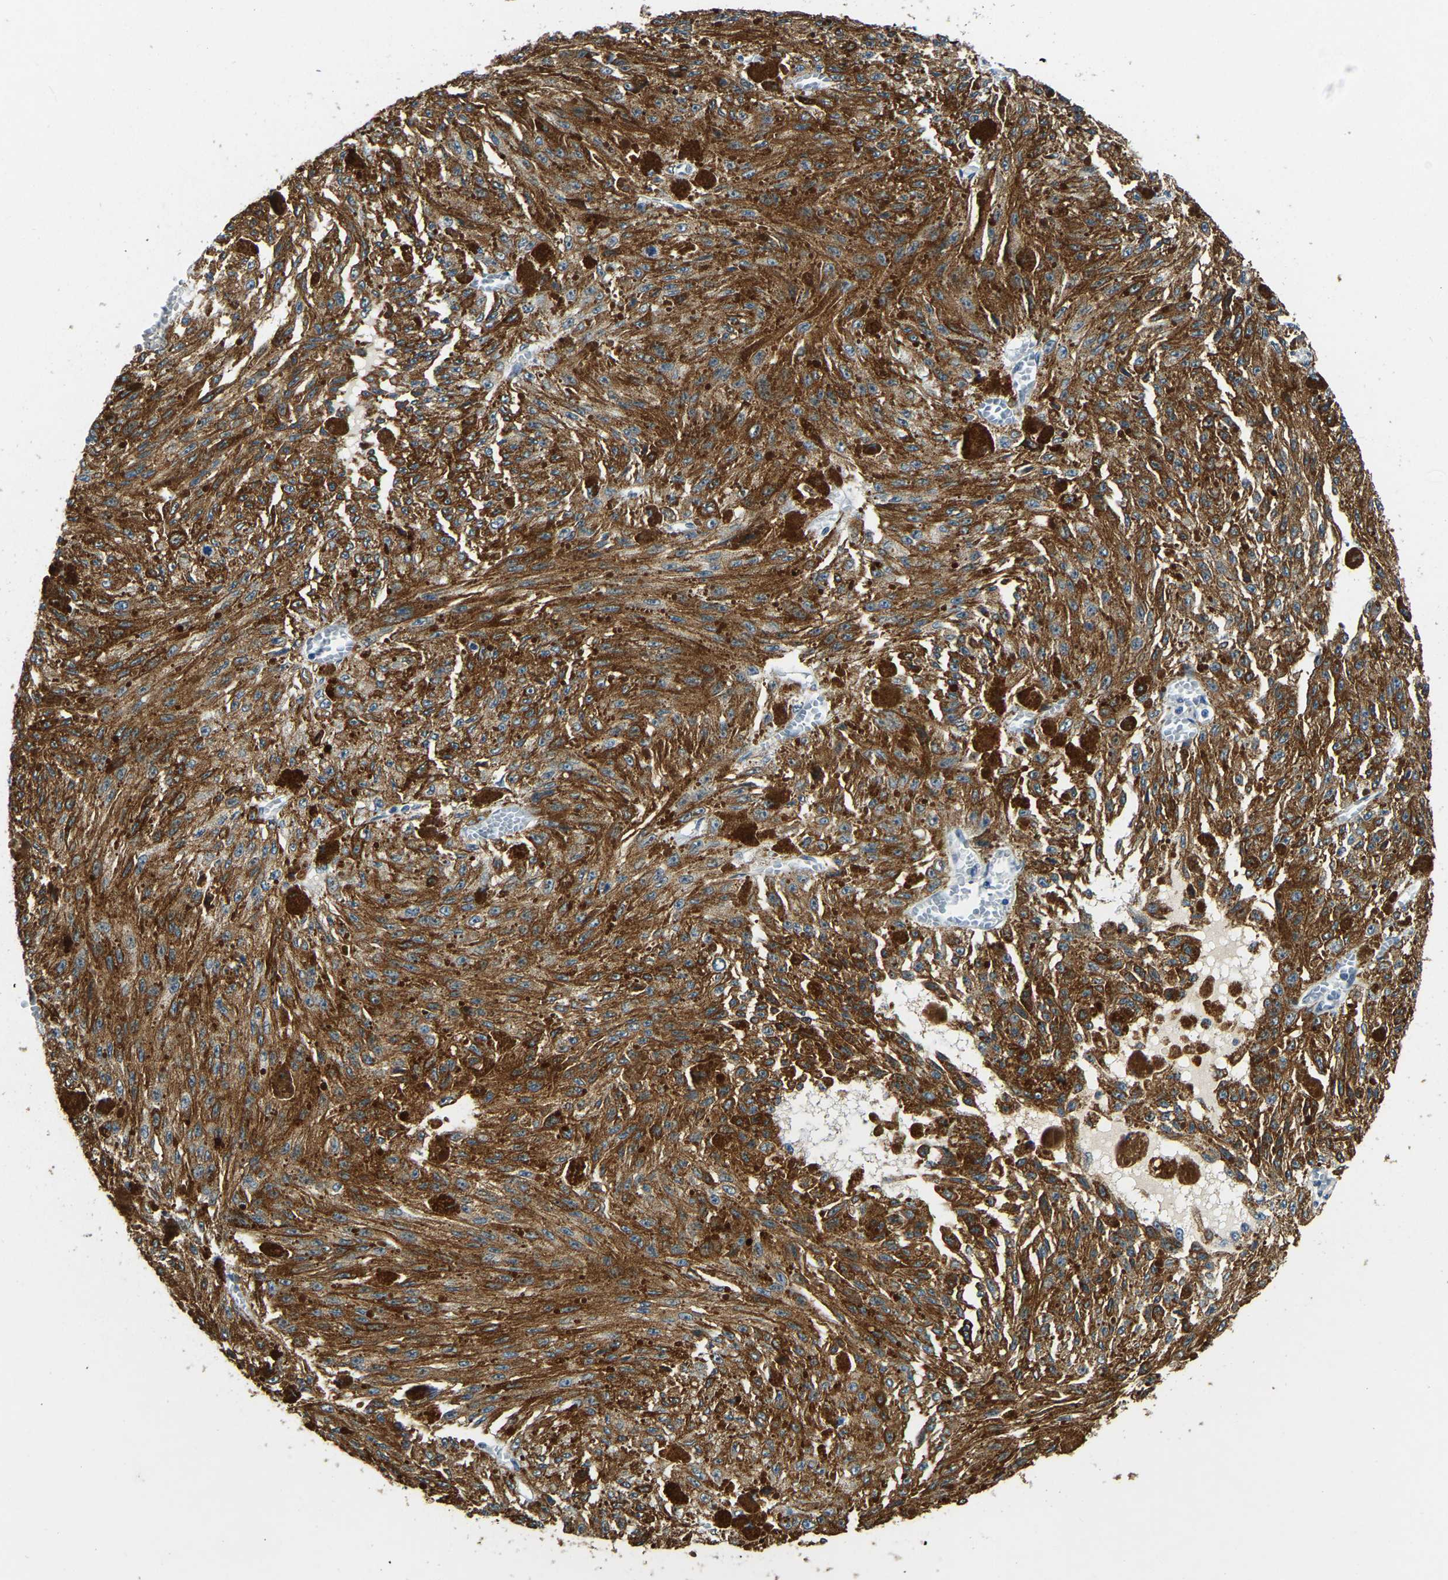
{"staining": {"intensity": "moderate", "quantity": ">75%", "location": "cytoplasmic/membranous"}, "tissue": "melanoma", "cell_type": "Tumor cells", "image_type": "cancer", "snomed": [{"axis": "morphology", "description": "Malignant melanoma, NOS"}, {"axis": "topography", "description": "Other"}], "caption": "This is an image of immunohistochemistry (IHC) staining of malignant melanoma, which shows moderate staining in the cytoplasmic/membranous of tumor cells.", "gene": "RANBP2", "patient": {"sex": "male", "age": 79}}